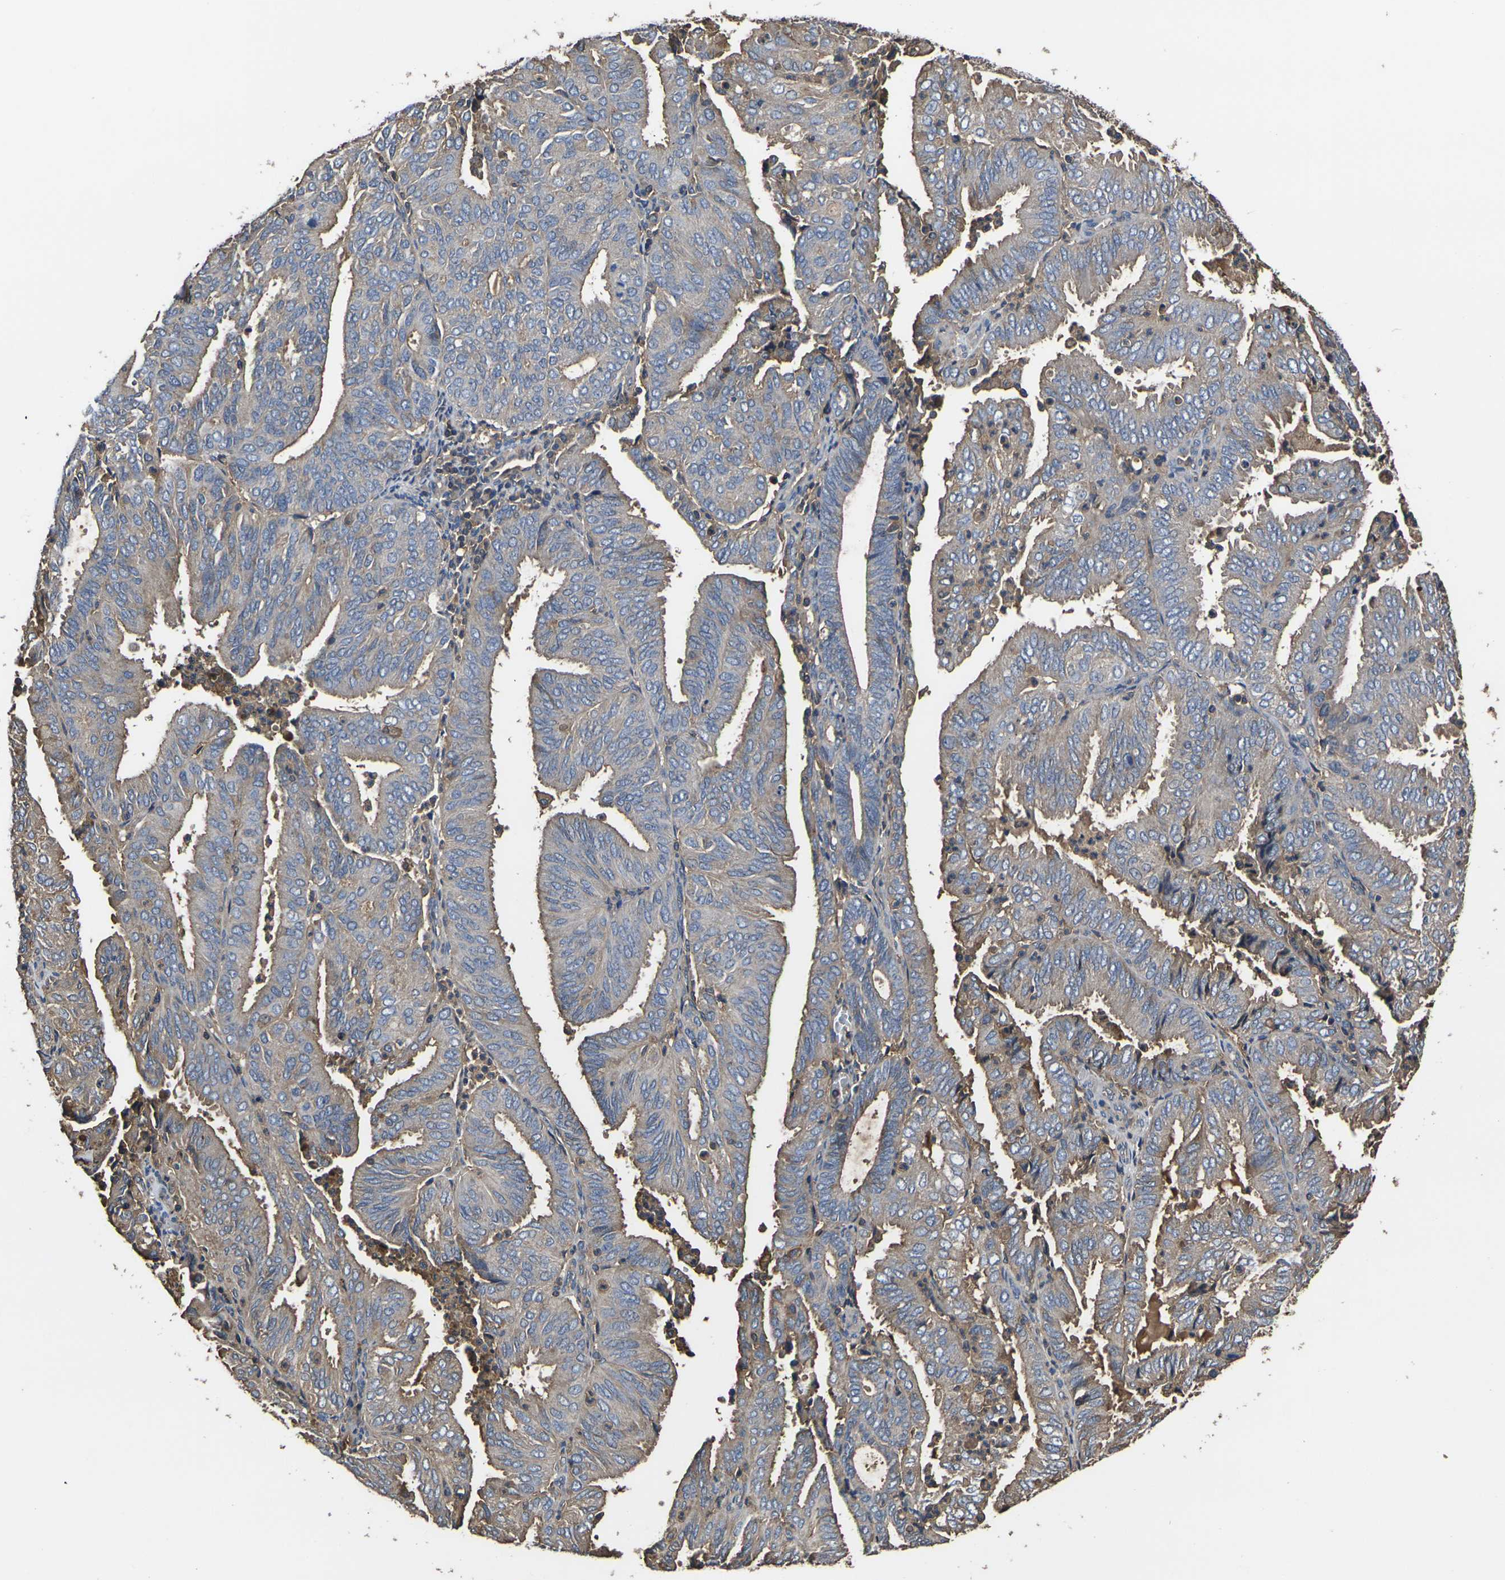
{"staining": {"intensity": "moderate", "quantity": ">75%", "location": "cytoplasmic/membranous"}, "tissue": "endometrial cancer", "cell_type": "Tumor cells", "image_type": "cancer", "snomed": [{"axis": "morphology", "description": "Adenocarcinoma, NOS"}, {"axis": "topography", "description": "Uterus"}], "caption": "A high-resolution micrograph shows immunohistochemistry (IHC) staining of endometrial cancer (adenocarcinoma), which reveals moderate cytoplasmic/membranous staining in about >75% of tumor cells. Using DAB (3,3'-diaminobenzidine) (brown) and hematoxylin (blue) stains, captured at high magnification using brightfield microscopy.", "gene": "HSPG2", "patient": {"sex": "female", "age": 60}}